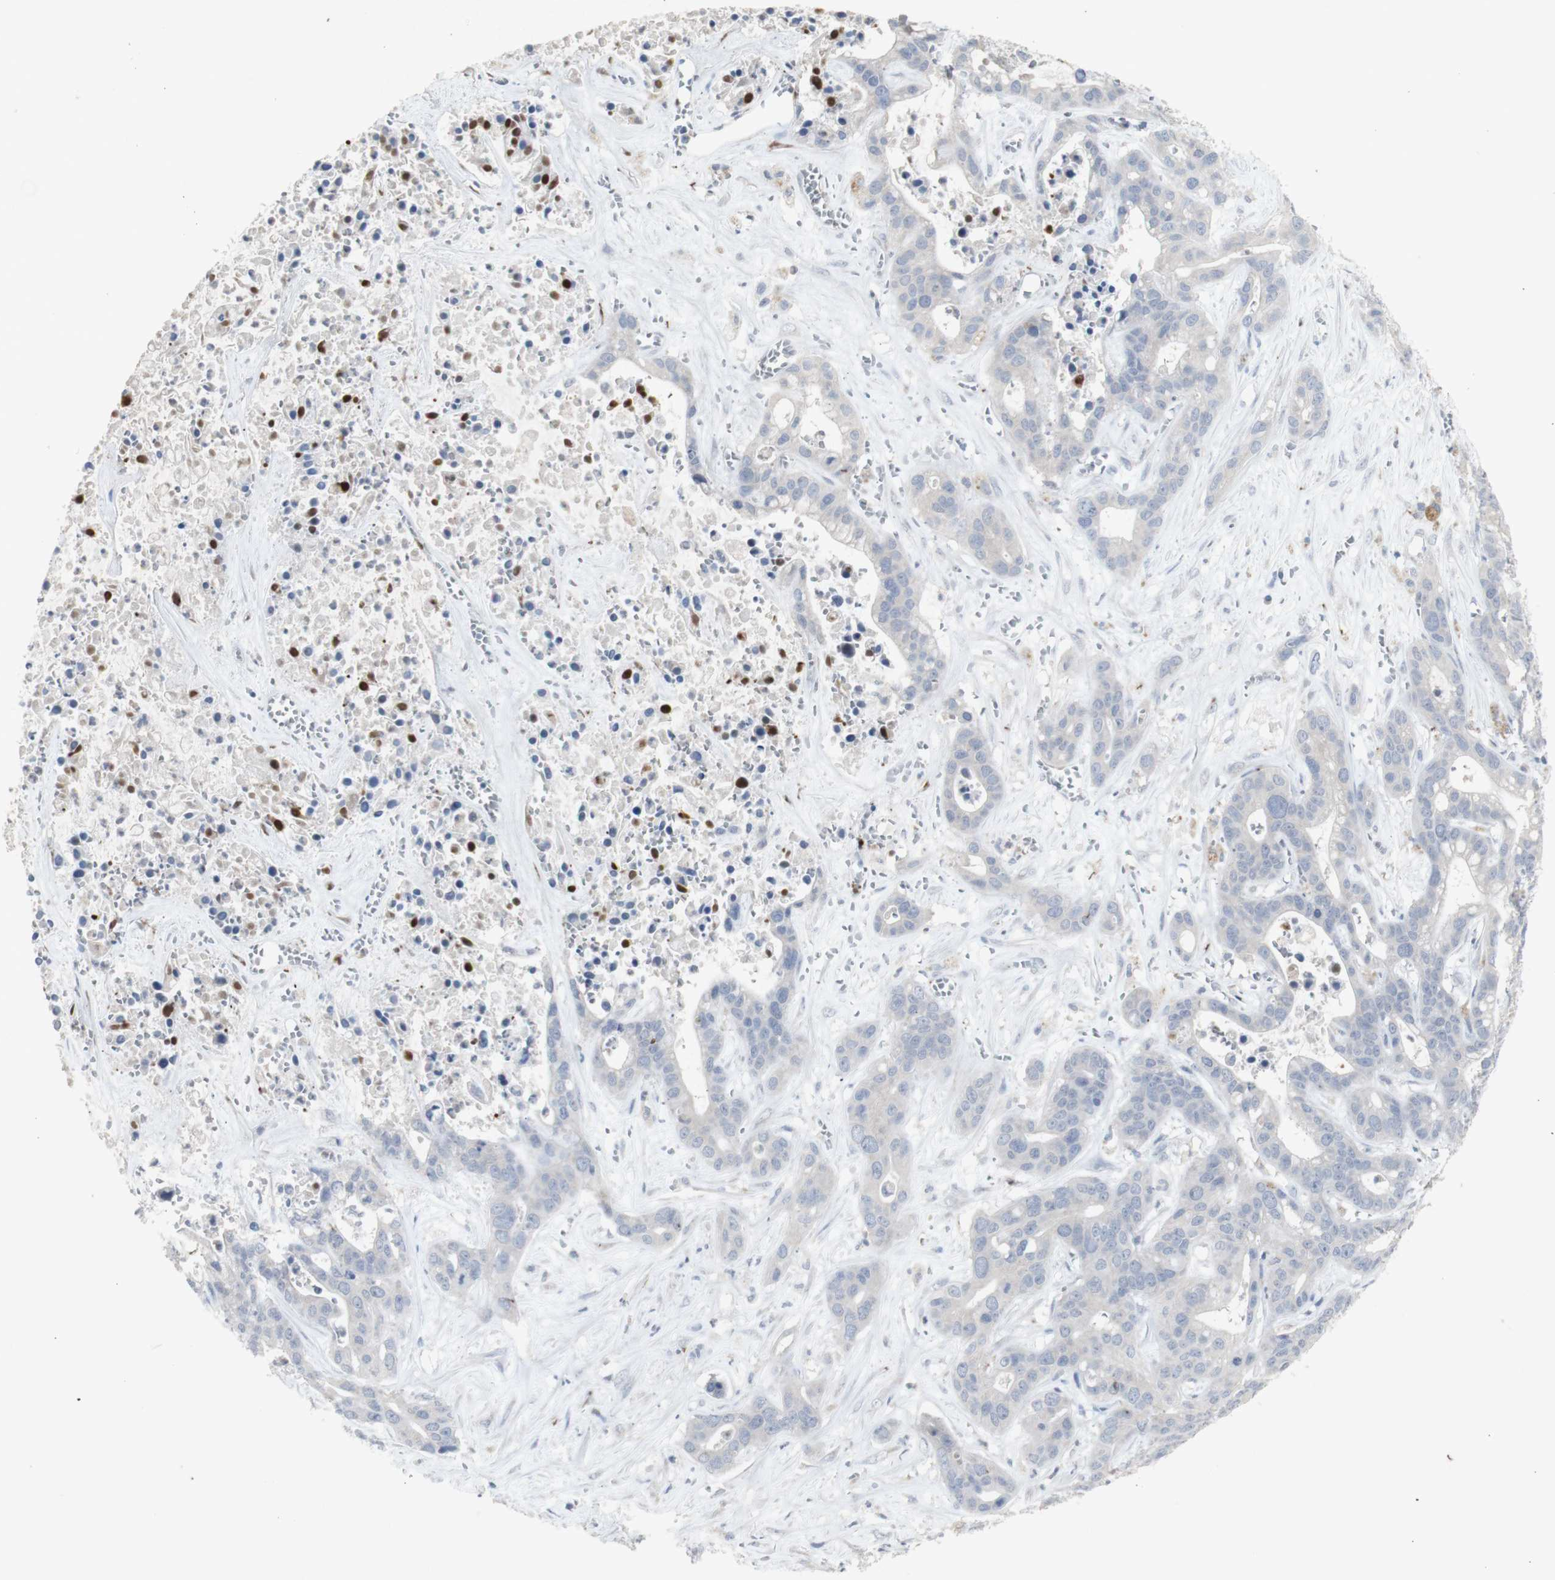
{"staining": {"intensity": "negative", "quantity": "none", "location": "none"}, "tissue": "liver cancer", "cell_type": "Tumor cells", "image_type": "cancer", "snomed": [{"axis": "morphology", "description": "Cholangiocarcinoma"}, {"axis": "topography", "description": "Liver"}], "caption": "High power microscopy photomicrograph of an immunohistochemistry histopathology image of liver cancer, revealing no significant staining in tumor cells. The staining is performed using DAB (3,3'-diaminobenzidine) brown chromogen with nuclei counter-stained in using hematoxylin.", "gene": "INS", "patient": {"sex": "female", "age": 65}}